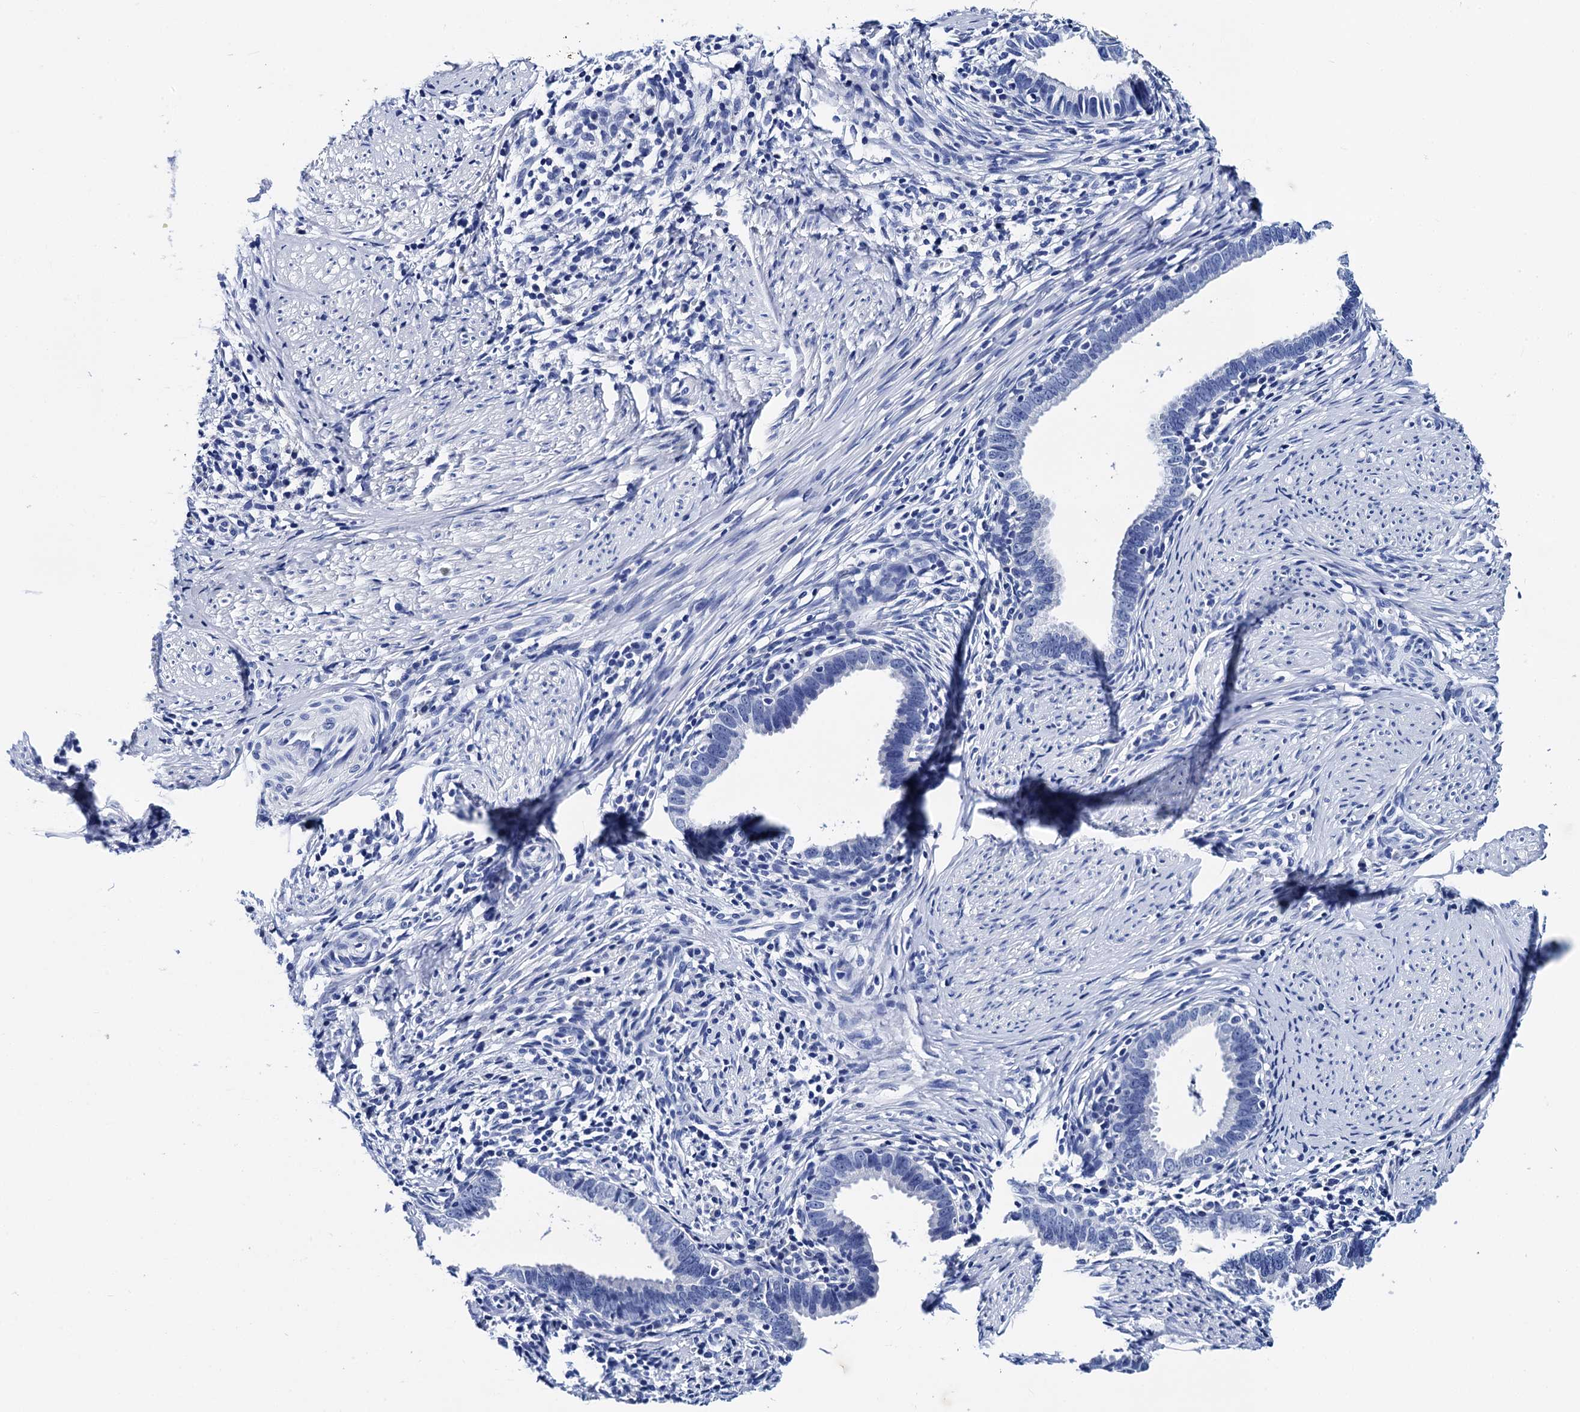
{"staining": {"intensity": "negative", "quantity": "none", "location": "none"}, "tissue": "cervical cancer", "cell_type": "Tumor cells", "image_type": "cancer", "snomed": [{"axis": "morphology", "description": "Adenocarcinoma, NOS"}, {"axis": "topography", "description": "Cervix"}], "caption": "Adenocarcinoma (cervical) was stained to show a protein in brown. There is no significant staining in tumor cells.", "gene": "MYBPC3", "patient": {"sex": "female", "age": 36}}